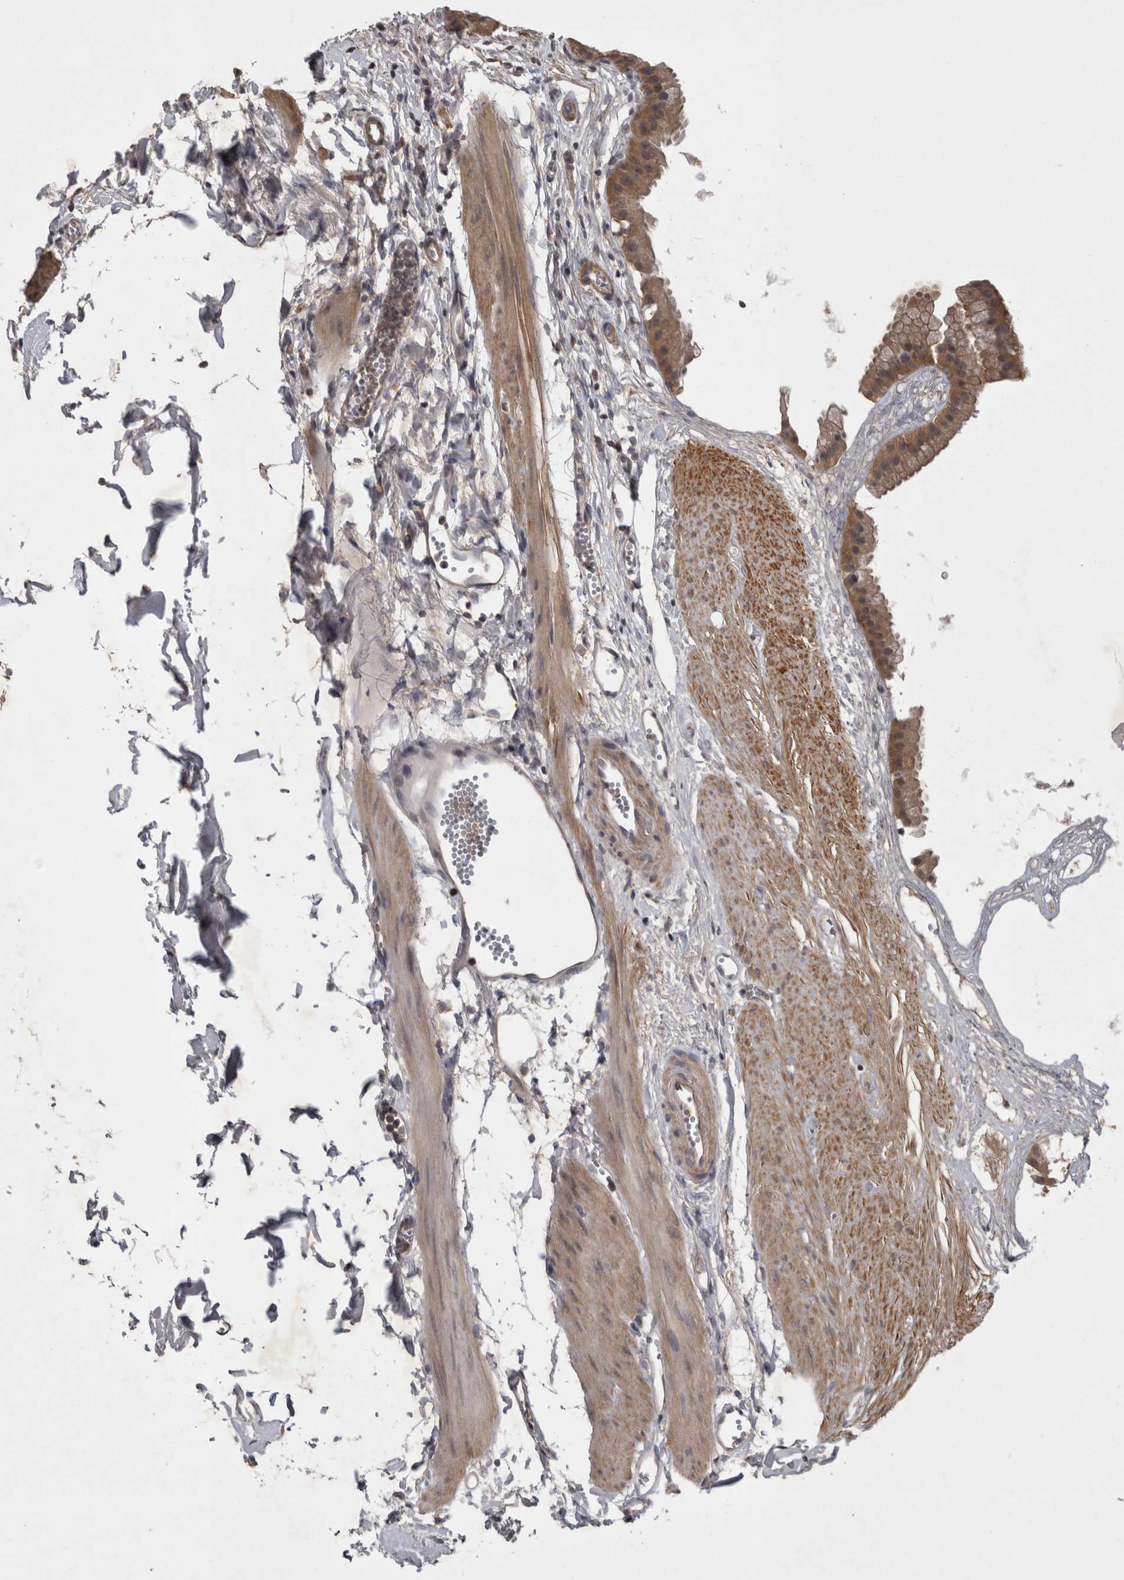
{"staining": {"intensity": "moderate", "quantity": ">75%", "location": "cytoplasmic/membranous"}, "tissue": "gallbladder", "cell_type": "Glandular cells", "image_type": "normal", "snomed": [{"axis": "morphology", "description": "Normal tissue, NOS"}, {"axis": "topography", "description": "Gallbladder"}], "caption": "Normal gallbladder displays moderate cytoplasmic/membranous staining in about >75% of glandular cells (brown staining indicates protein expression, while blue staining denotes nuclei)..", "gene": "ZNF114", "patient": {"sex": "female", "age": 64}}